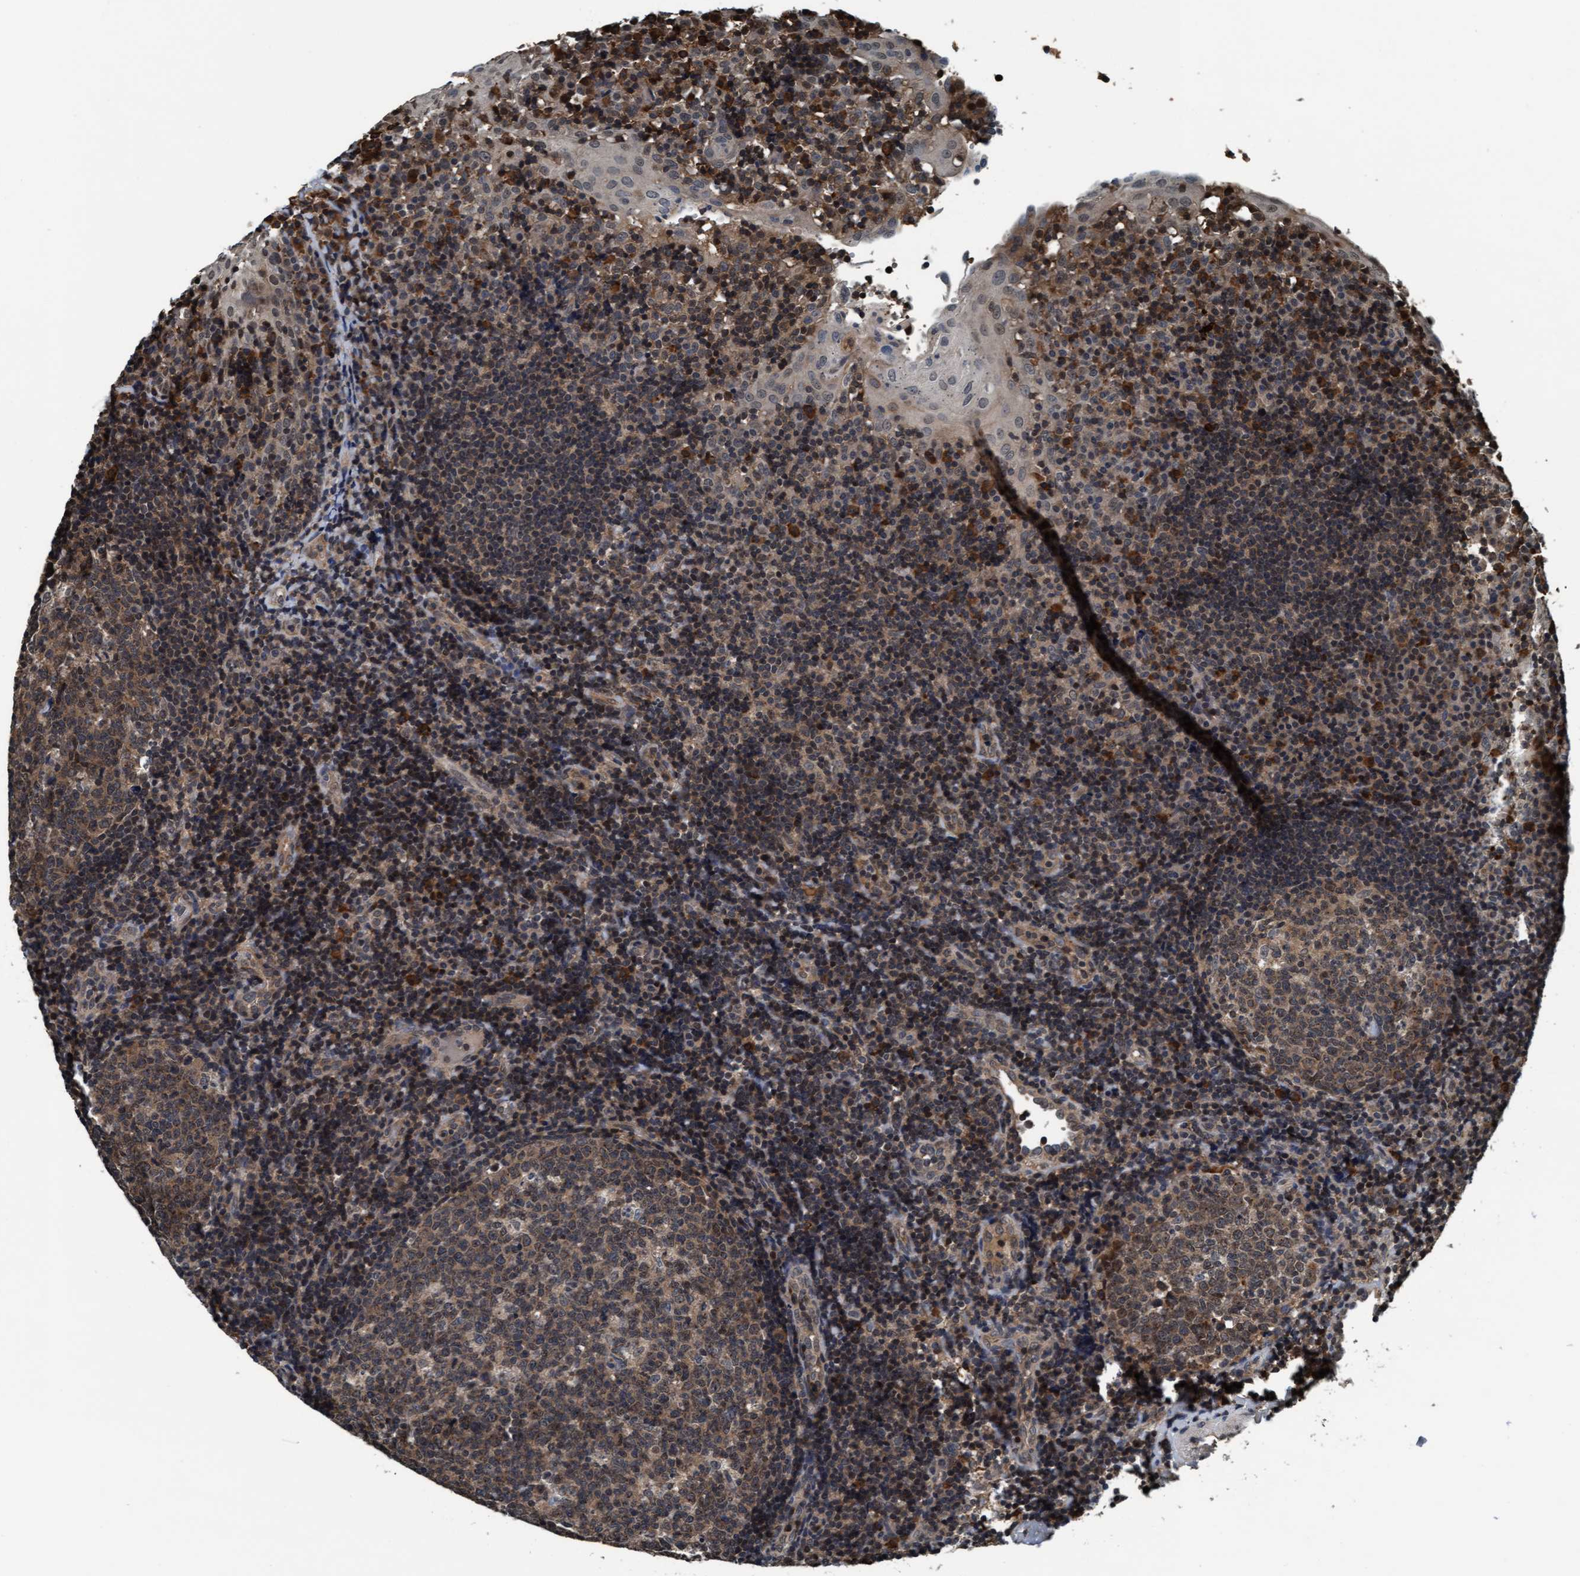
{"staining": {"intensity": "weak", "quantity": ">75%", "location": "cytoplasmic/membranous,nuclear"}, "tissue": "tonsil", "cell_type": "Germinal center cells", "image_type": "normal", "snomed": [{"axis": "morphology", "description": "Normal tissue, NOS"}, {"axis": "topography", "description": "Tonsil"}], "caption": "Immunohistochemical staining of normal tonsil demonstrates >75% levels of weak cytoplasmic/membranous,nuclear protein staining in approximately >75% of germinal center cells. (brown staining indicates protein expression, while blue staining denotes nuclei).", "gene": "WASF1", "patient": {"sex": "female", "age": 40}}